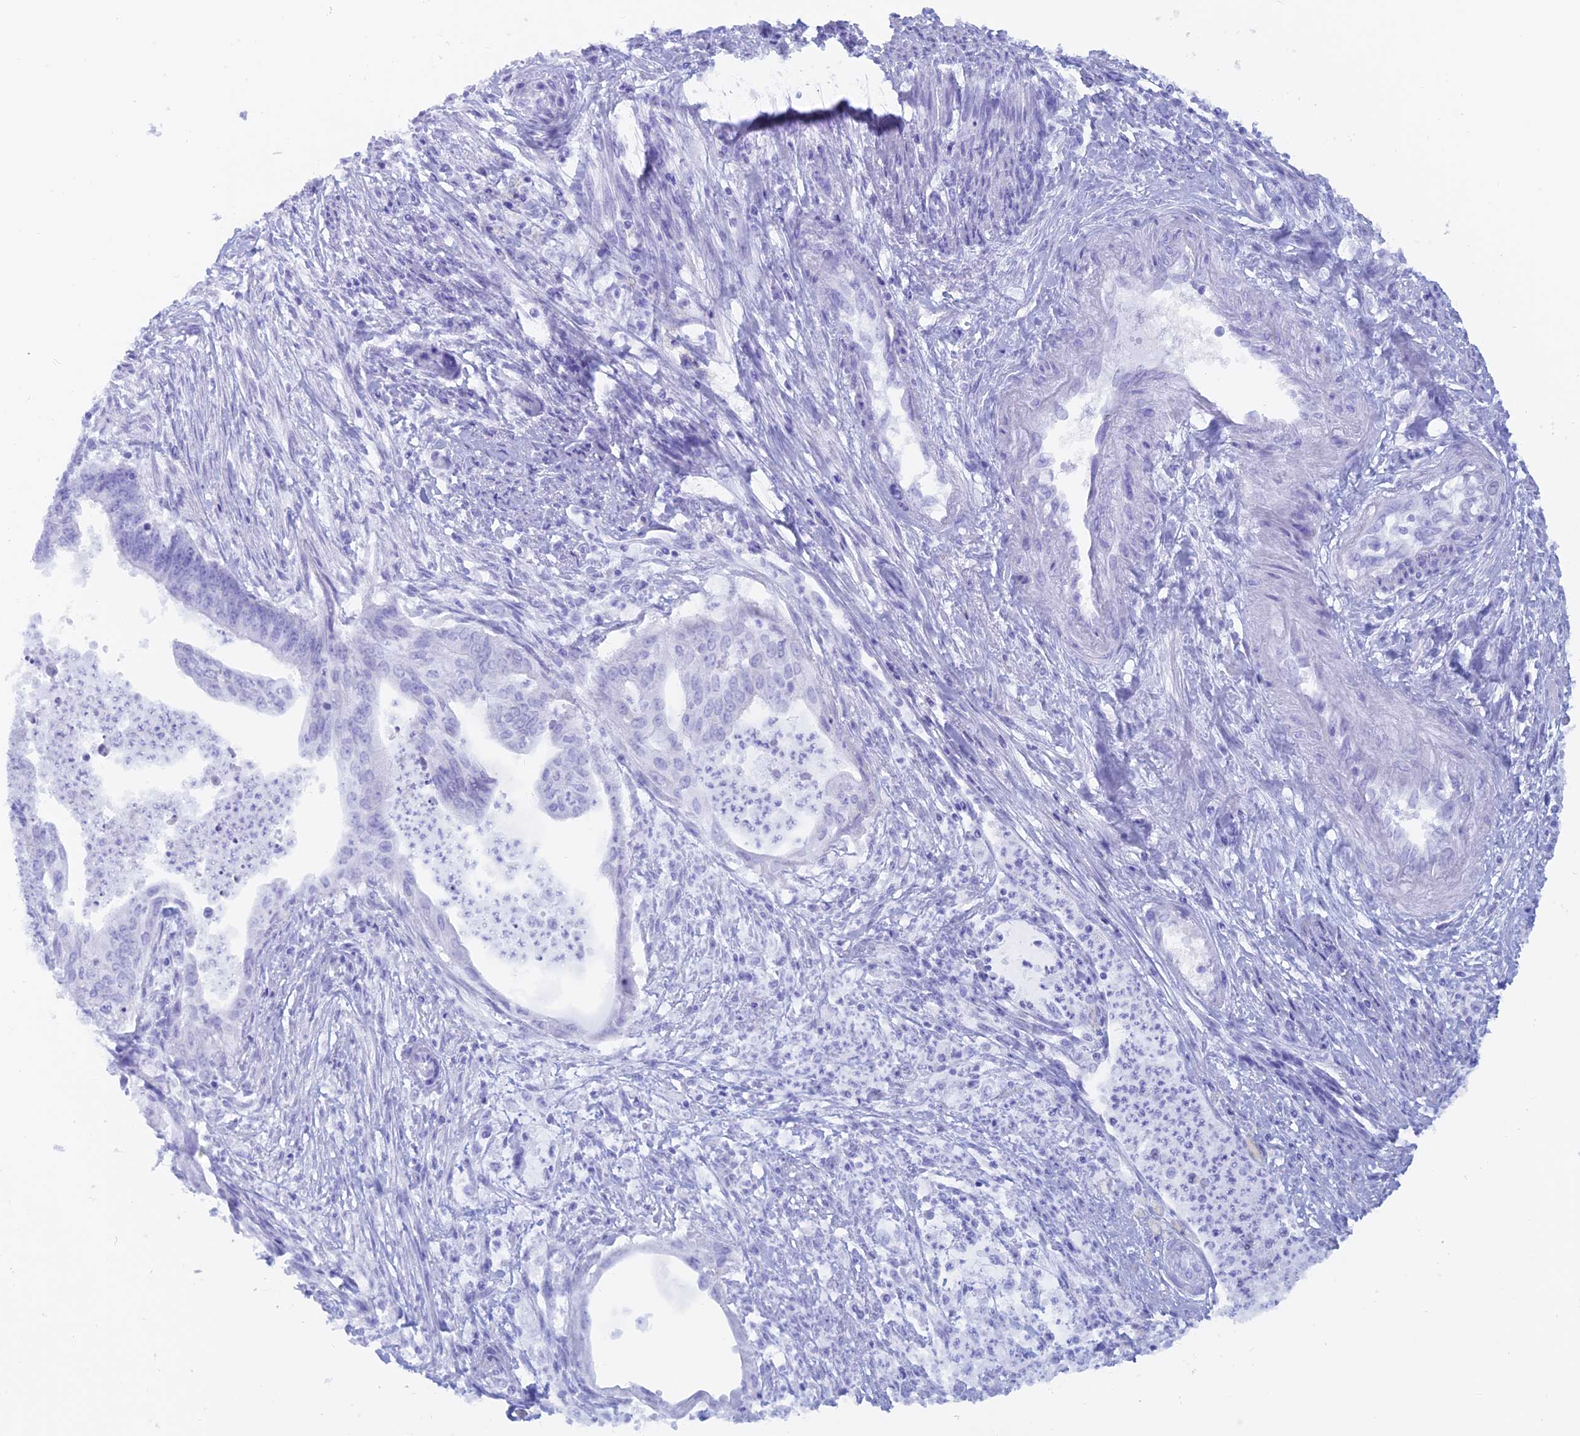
{"staining": {"intensity": "negative", "quantity": "none", "location": "none"}, "tissue": "endometrial cancer", "cell_type": "Tumor cells", "image_type": "cancer", "snomed": [{"axis": "morphology", "description": "Adenocarcinoma, NOS"}, {"axis": "topography", "description": "Endometrium"}], "caption": "IHC micrograph of adenocarcinoma (endometrial) stained for a protein (brown), which demonstrates no positivity in tumor cells. Brightfield microscopy of IHC stained with DAB (3,3'-diaminobenzidine) (brown) and hematoxylin (blue), captured at high magnification.", "gene": "CAPS", "patient": {"sex": "female", "age": 73}}